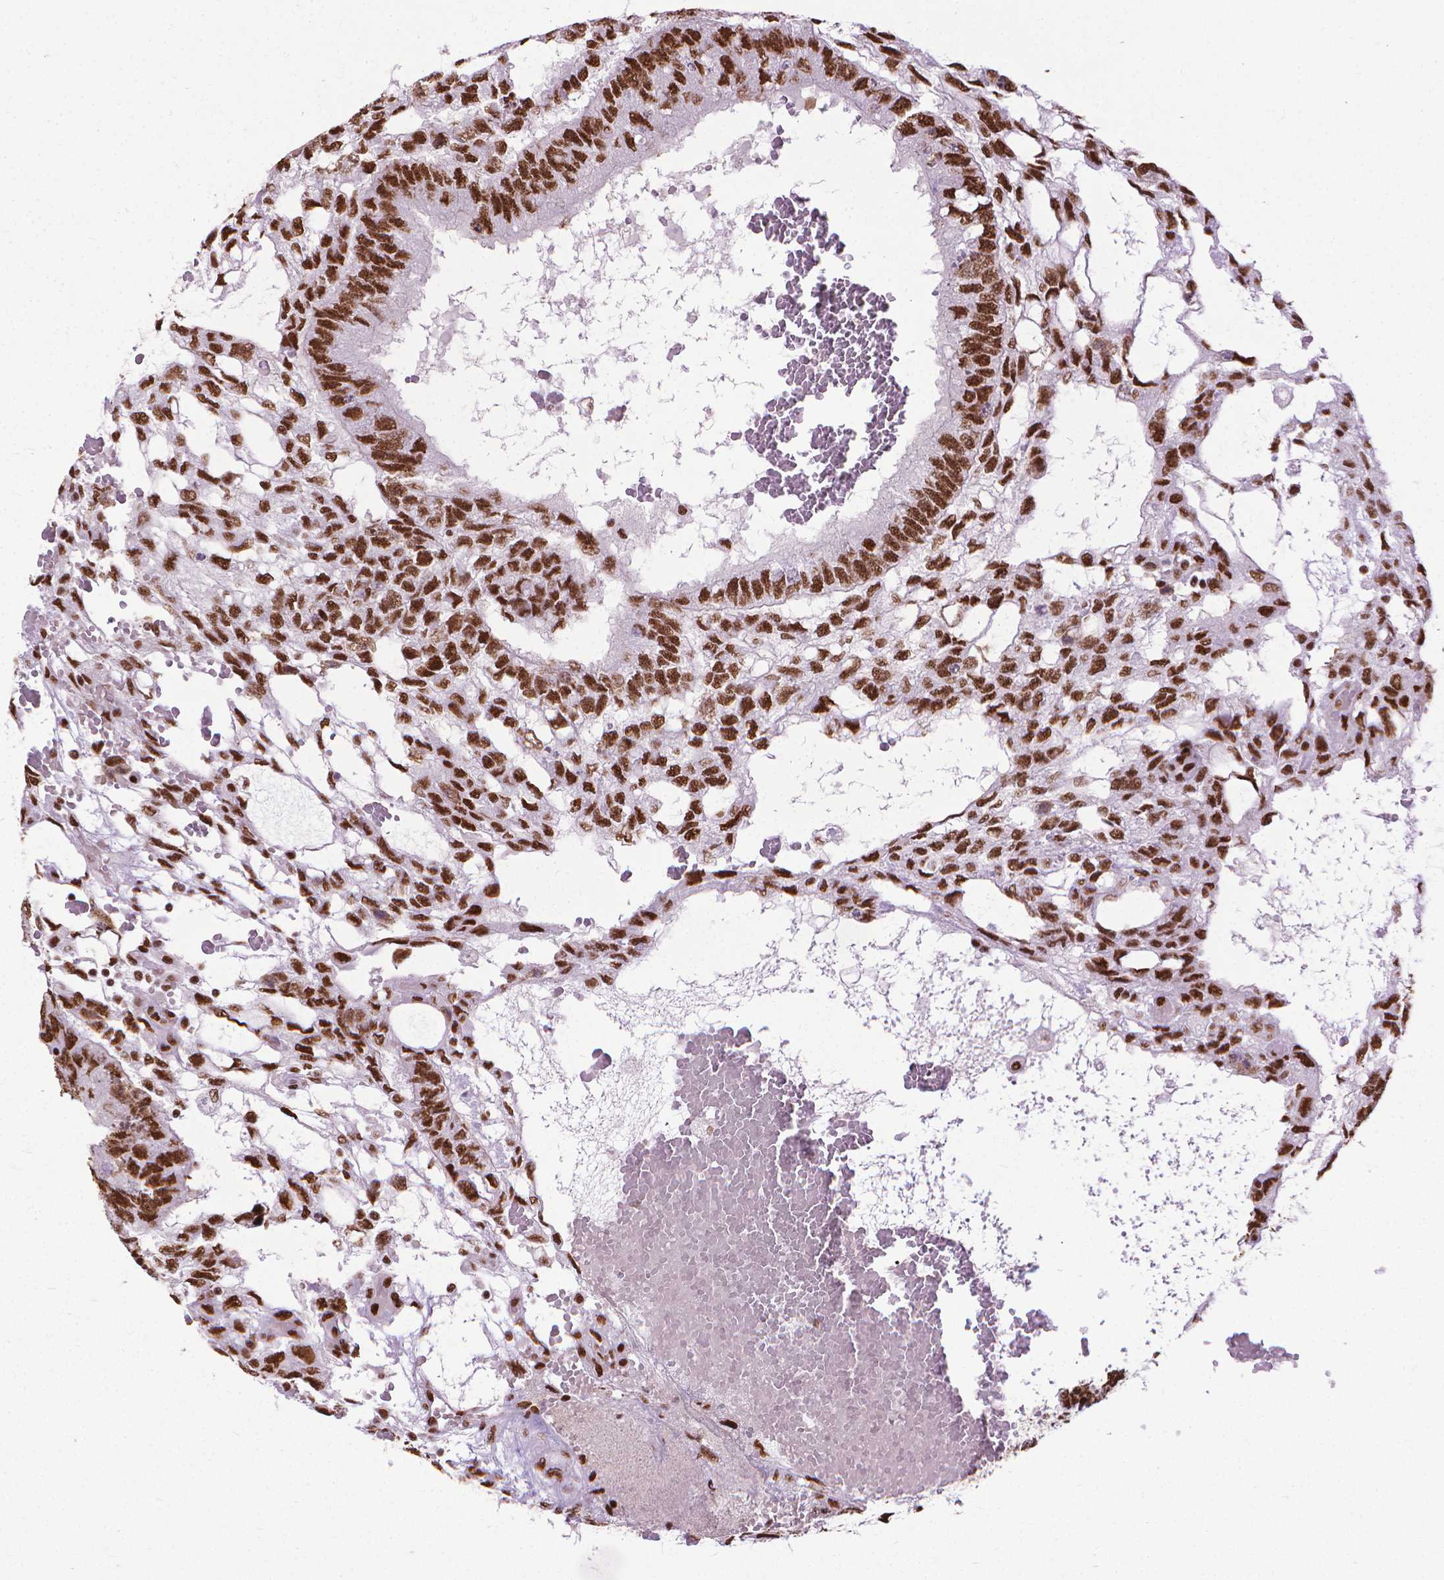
{"staining": {"intensity": "strong", "quantity": ">75%", "location": "nuclear"}, "tissue": "testis cancer", "cell_type": "Tumor cells", "image_type": "cancer", "snomed": [{"axis": "morphology", "description": "Carcinoma, Embryonal, NOS"}, {"axis": "topography", "description": "Testis"}], "caption": "There is high levels of strong nuclear positivity in tumor cells of testis cancer, as demonstrated by immunohistochemical staining (brown color).", "gene": "AKAP8", "patient": {"sex": "male", "age": 32}}